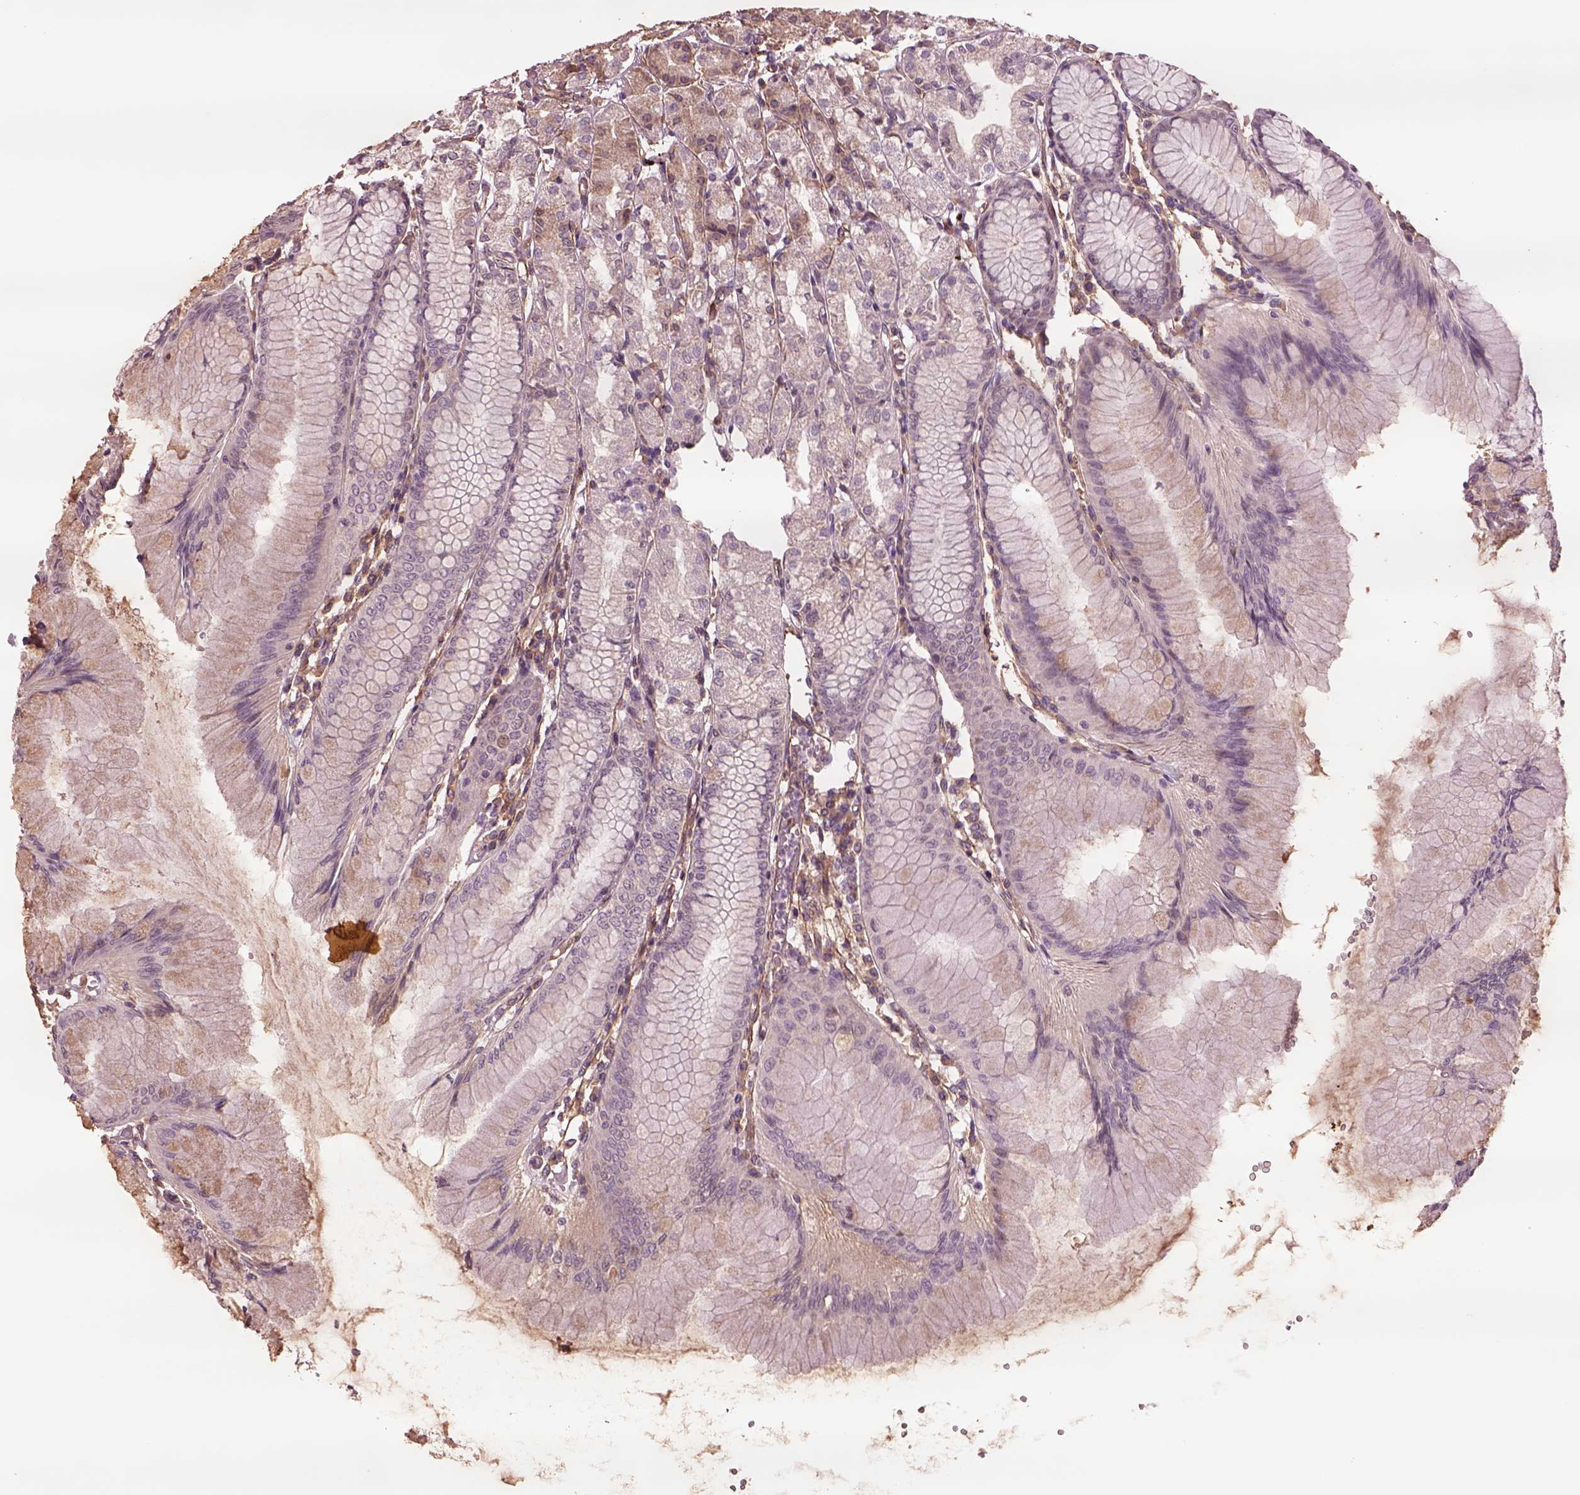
{"staining": {"intensity": "weak", "quantity": "<25%", "location": "cytoplasmic/membranous"}, "tissue": "stomach", "cell_type": "Glandular cells", "image_type": "normal", "snomed": [{"axis": "morphology", "description": "Normal tissue, NOS"}, {"axis": "topography", "description": "Stomach"}], "caption": "IHC image of unremarkable stomach: human stomach stained with DAB shows no significant protein positivity in glandular cells.", "gene": "HTR1B", "patient": {"sex": "female", "age": 57}}